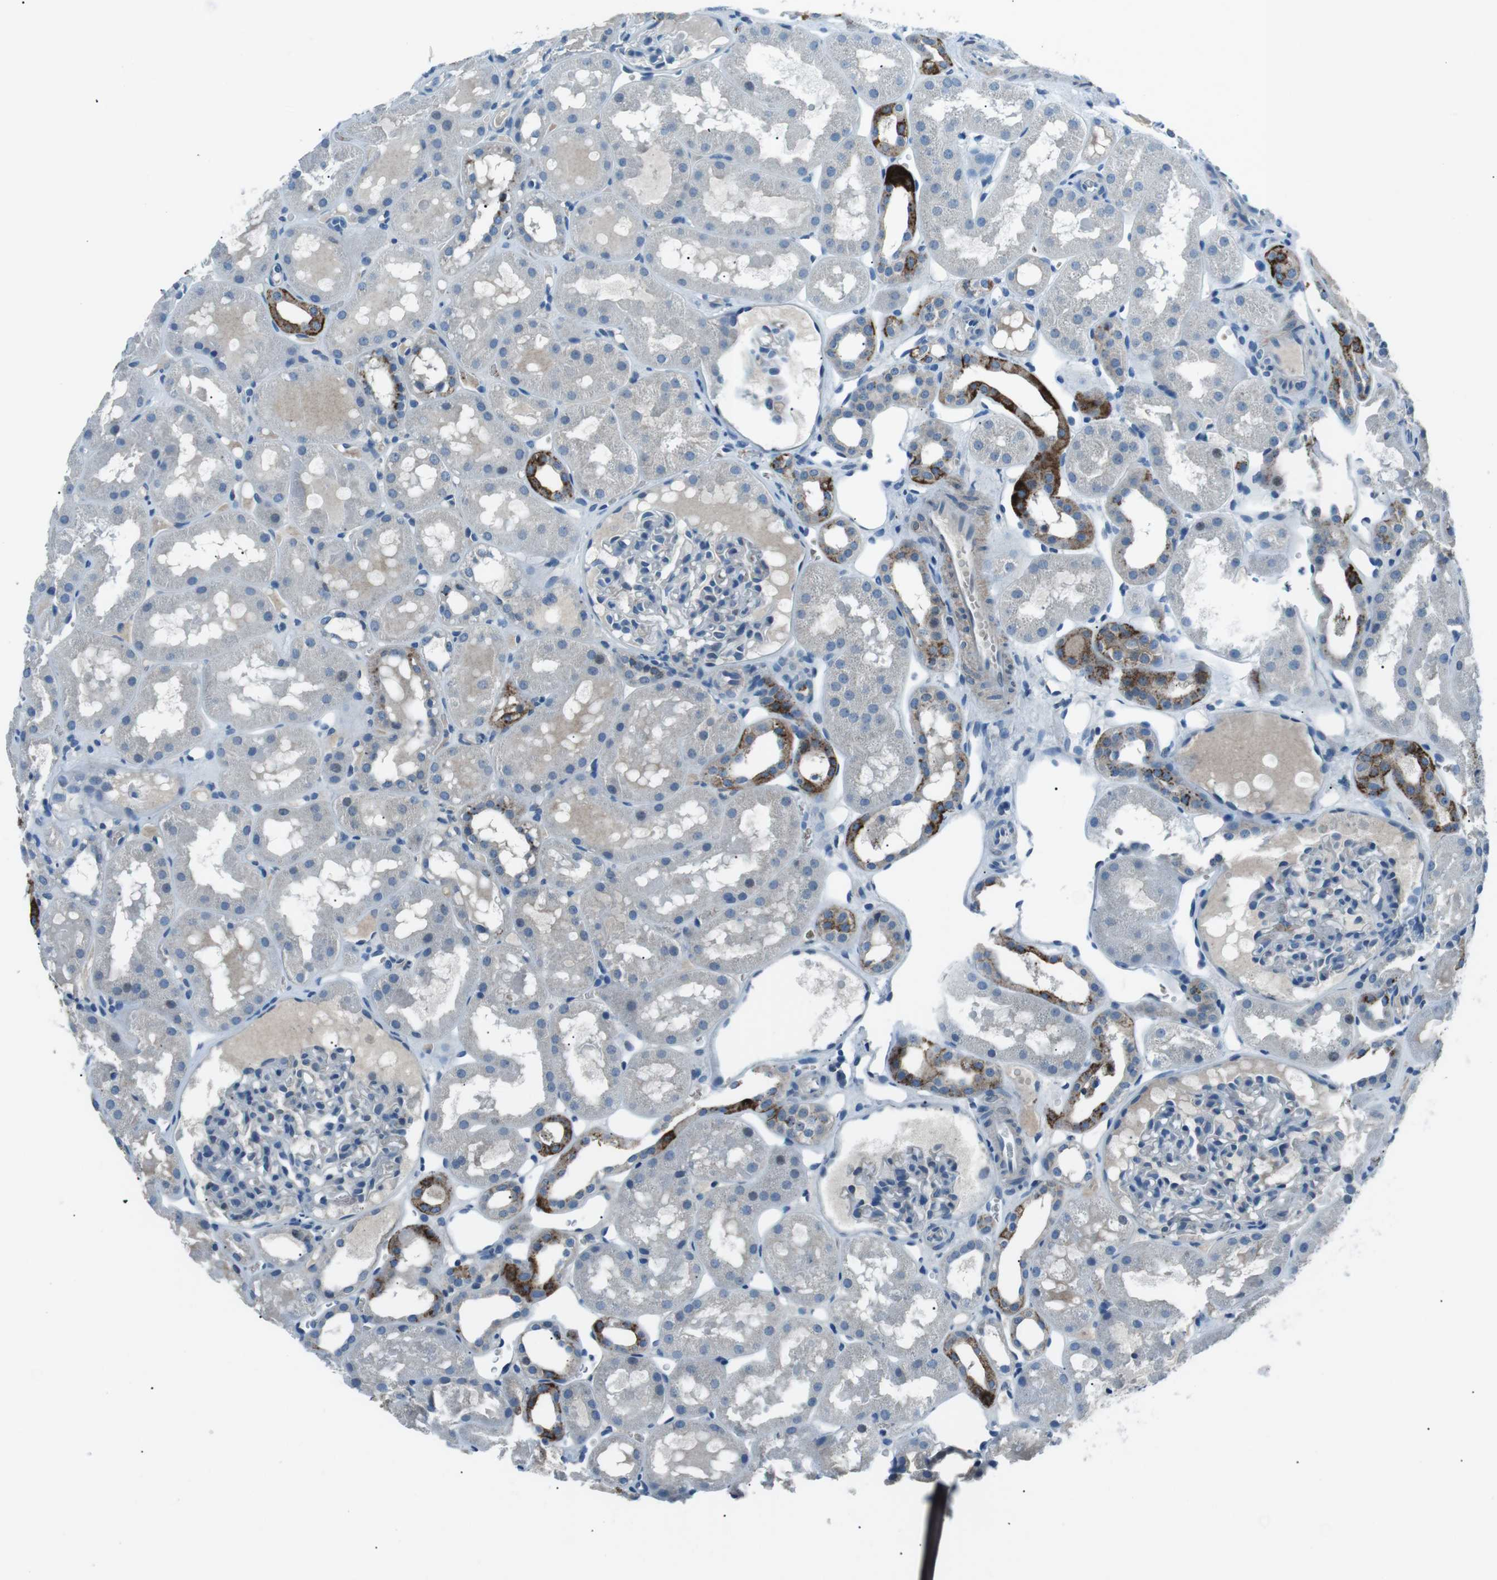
{"staining": {"intensity": "negative", "quantity": "none", "location": "none"}, "tissue": "kidney", "cell_type": "Cells in glomeruli", "image_type": "normal", "snomed": [{"axis": "morphology", "description": "Normal tissue, NOS"}, {"axis": "topography", "description": "Kidney"}, {"axis": "topography", "description": "Urinary bladder"}], "caption": "Immunohistochemical staining of unremarkable human kidney shows no significant staining in cells in glomeruli. The staining was performed using DAB to visualize the protein expression in brown, while the nuclei were stained in blue with hematoxylin (Magnification: 20x).", "gene": "ST6GAL1", "patient": {"sex": "male", "age": 16}}